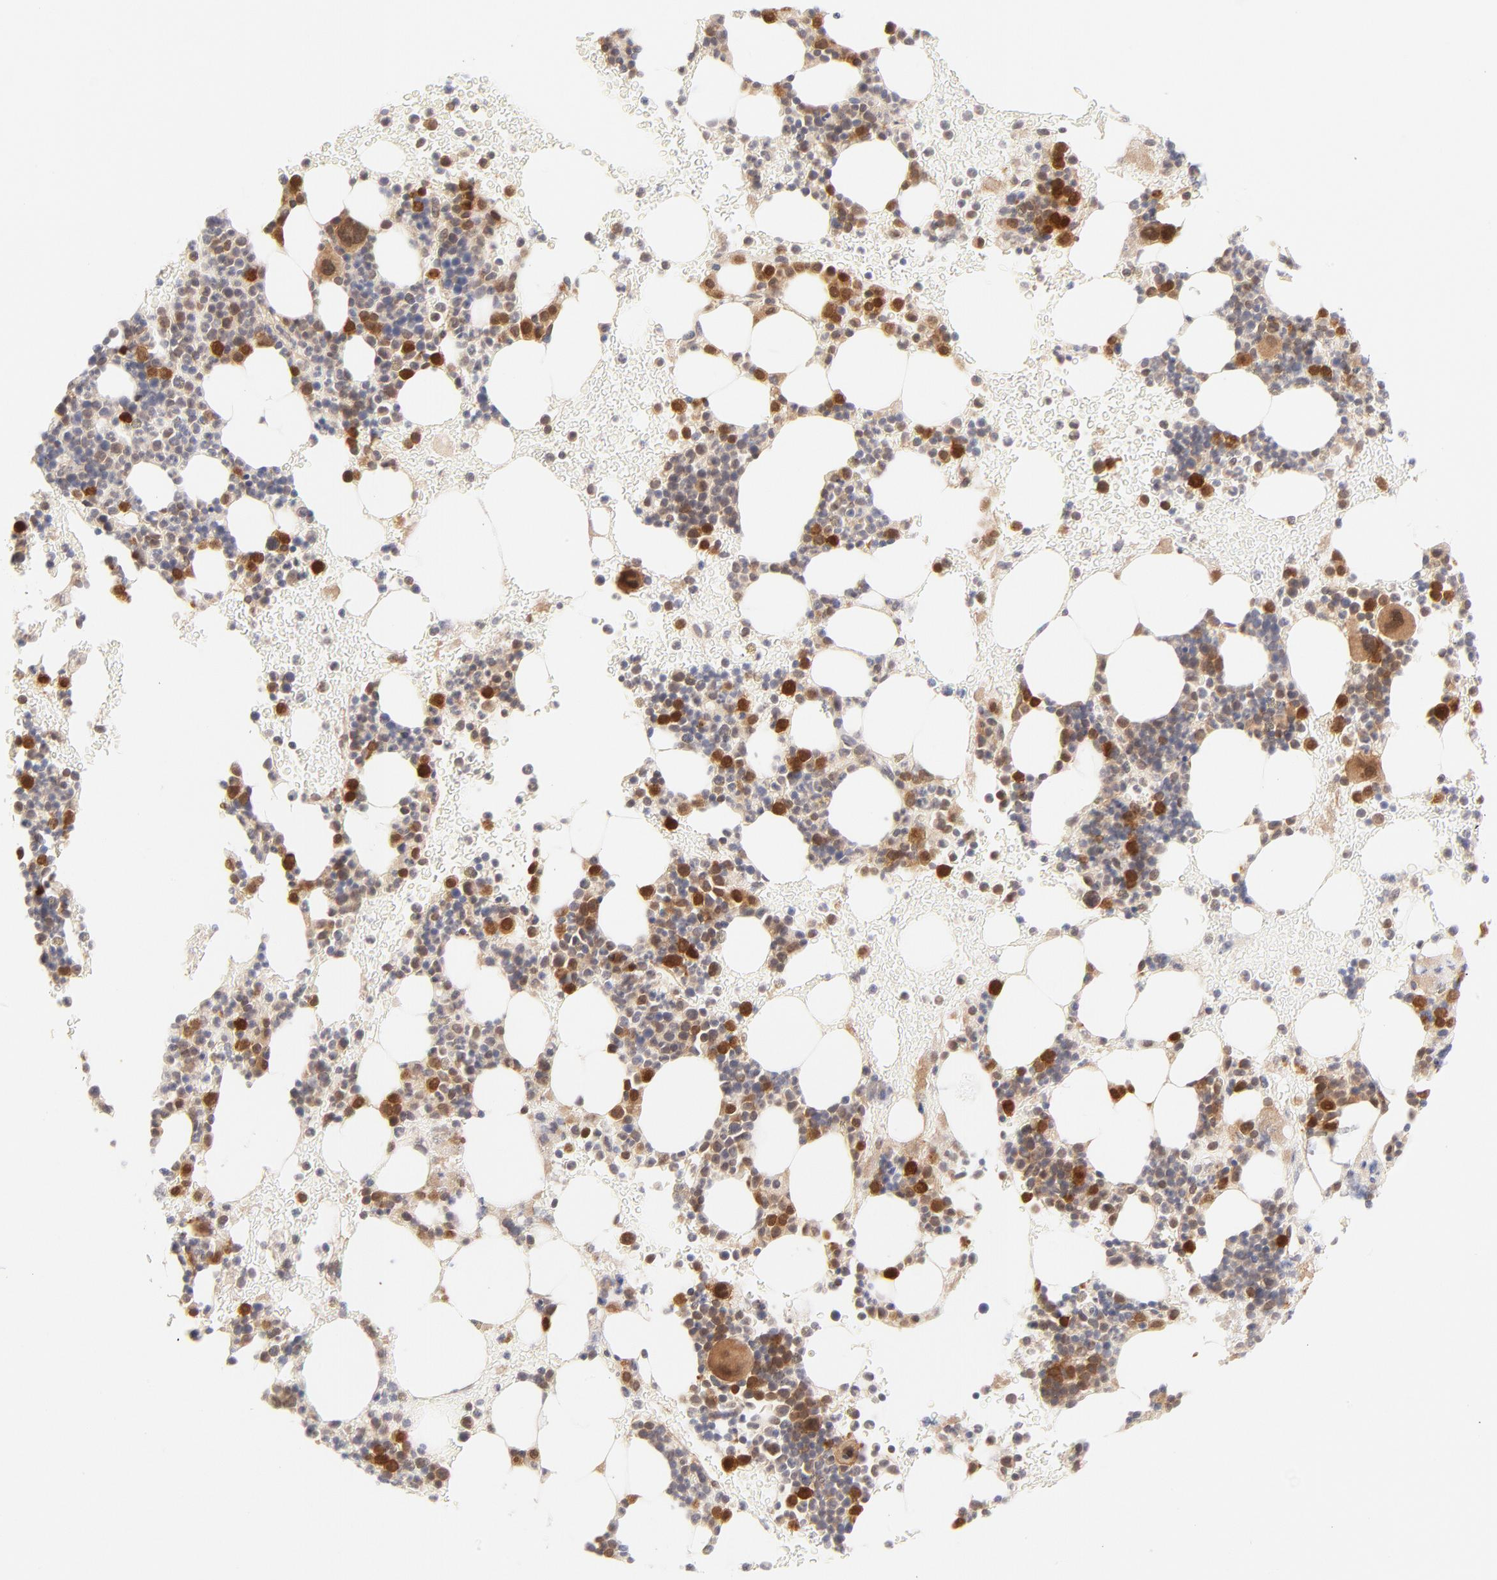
{"staining": {"intensity": "weak", "quantity": "25%-75%", "location": "cytoplasmic/membranous,nuclear"}, "tissue": "bone marrow", "cell_type": "Hematopoietic cells", "image_type": "normal", "snomed": [{"axis": "morphology", "description": "Normal tissue, NOS"}, {"axis": "topography", "description": "Bone marrow"}], "caption": "A low amount of weak cytoplasmic/membranous,nuclear expression is identified in about 25%-75% of hematopoietic cells in benign bone marrow.", "gene": "CASP6", "patient": {"sex": "male", "age": 17}}